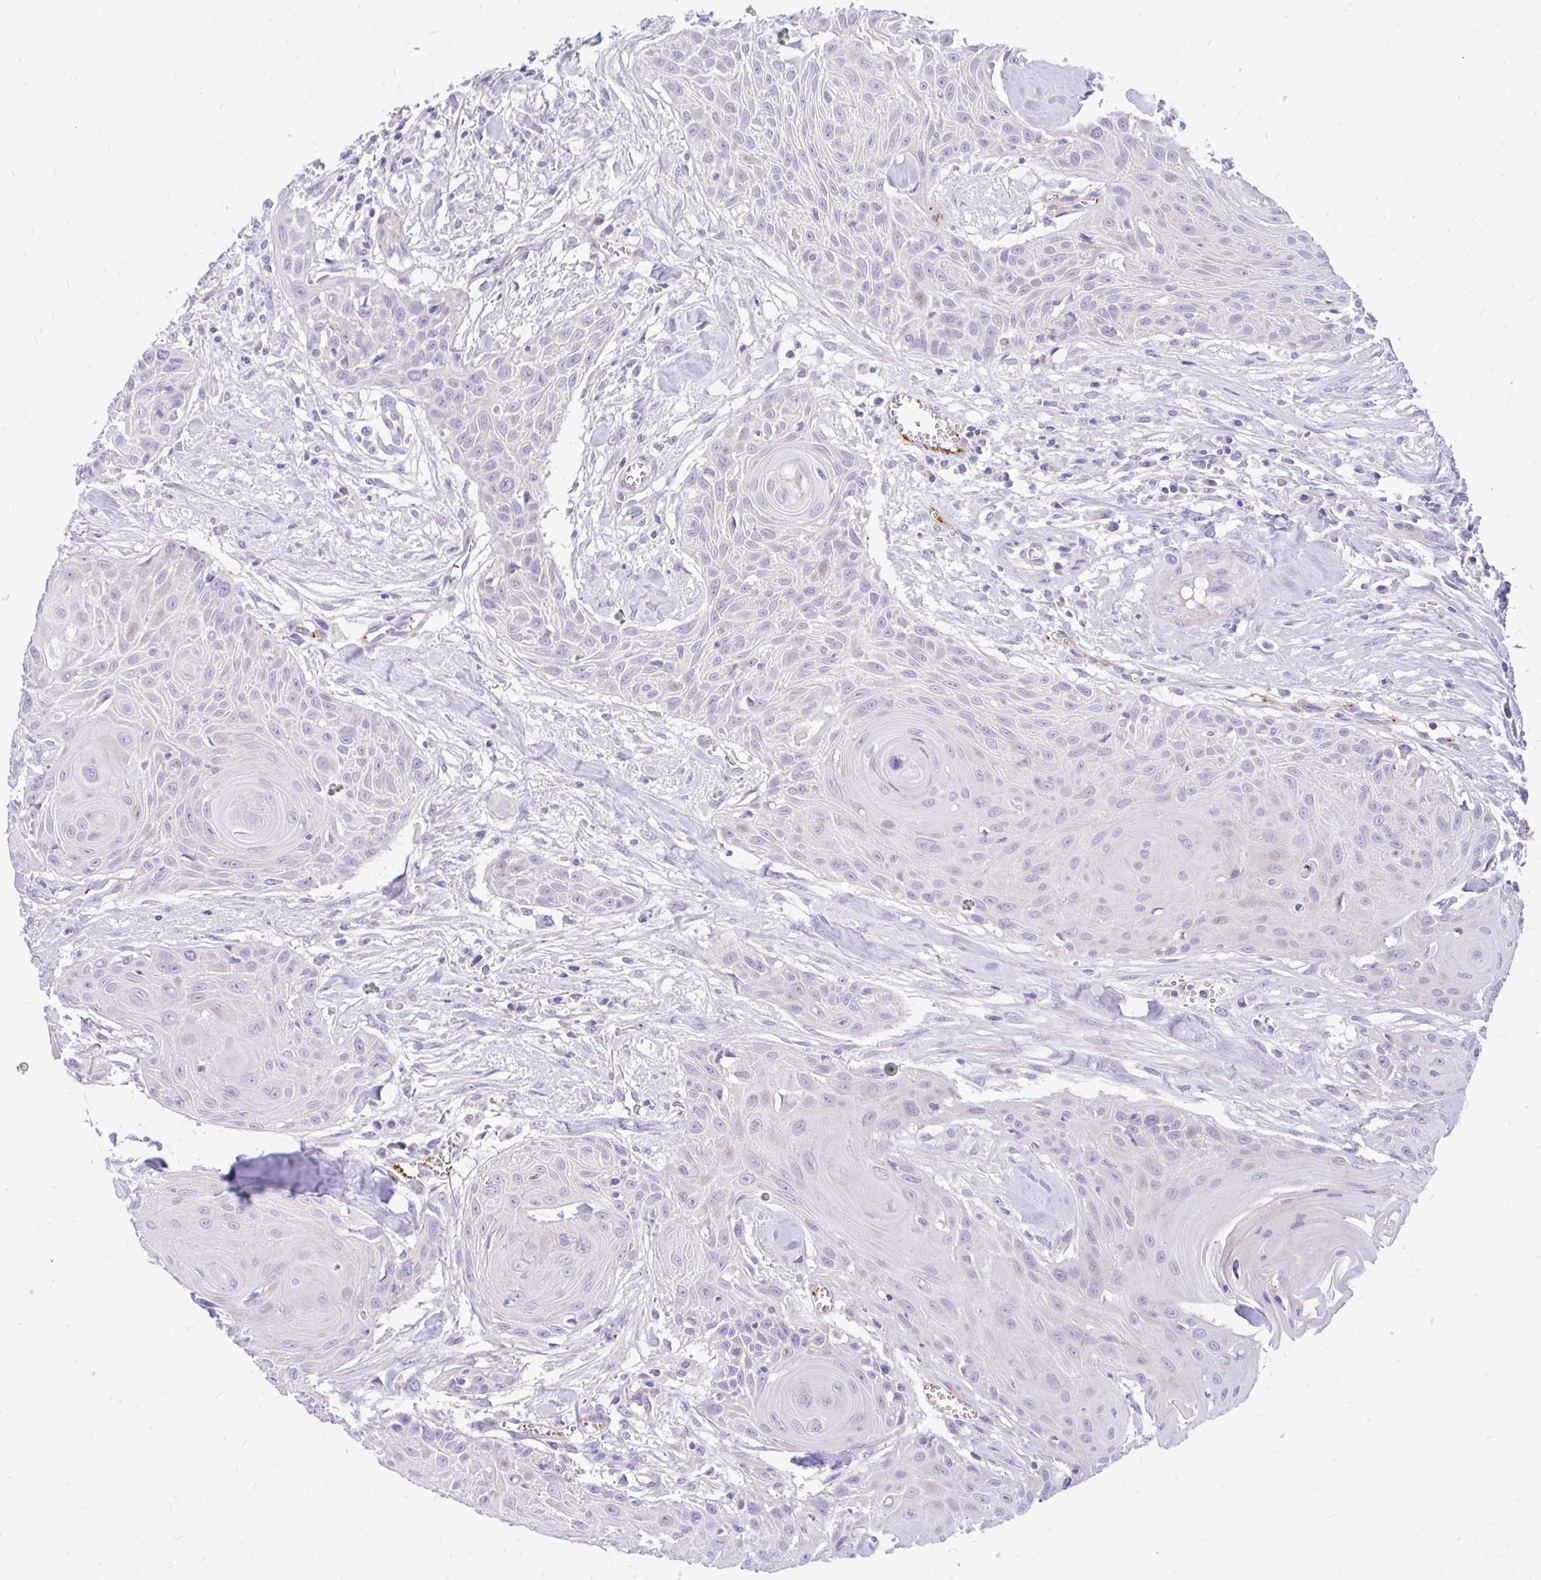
{"staining": {"intensity": "negative", "quantity": "none", "location": "none"}, "tissue": "head and neck cancer", "cell_type": "Tumor cells", "image_type": "cancer", "snomed": [{"axis": "morphology", "description": "Squamous cell carcinoma, NOS"}, {"axis": "topography", "description": "Lymph node"}, {"axis": "topography", "description": "Salivary gland"}, {"axis": "topography", "description": "Head-Neck"}], "caption": "The immunohistochemistry histopathology image has no significant positivity in tumor cells of head and neck cancer tissue.", "gene": "ESPNL", "patient": {"sex": "female", "age": 74}}